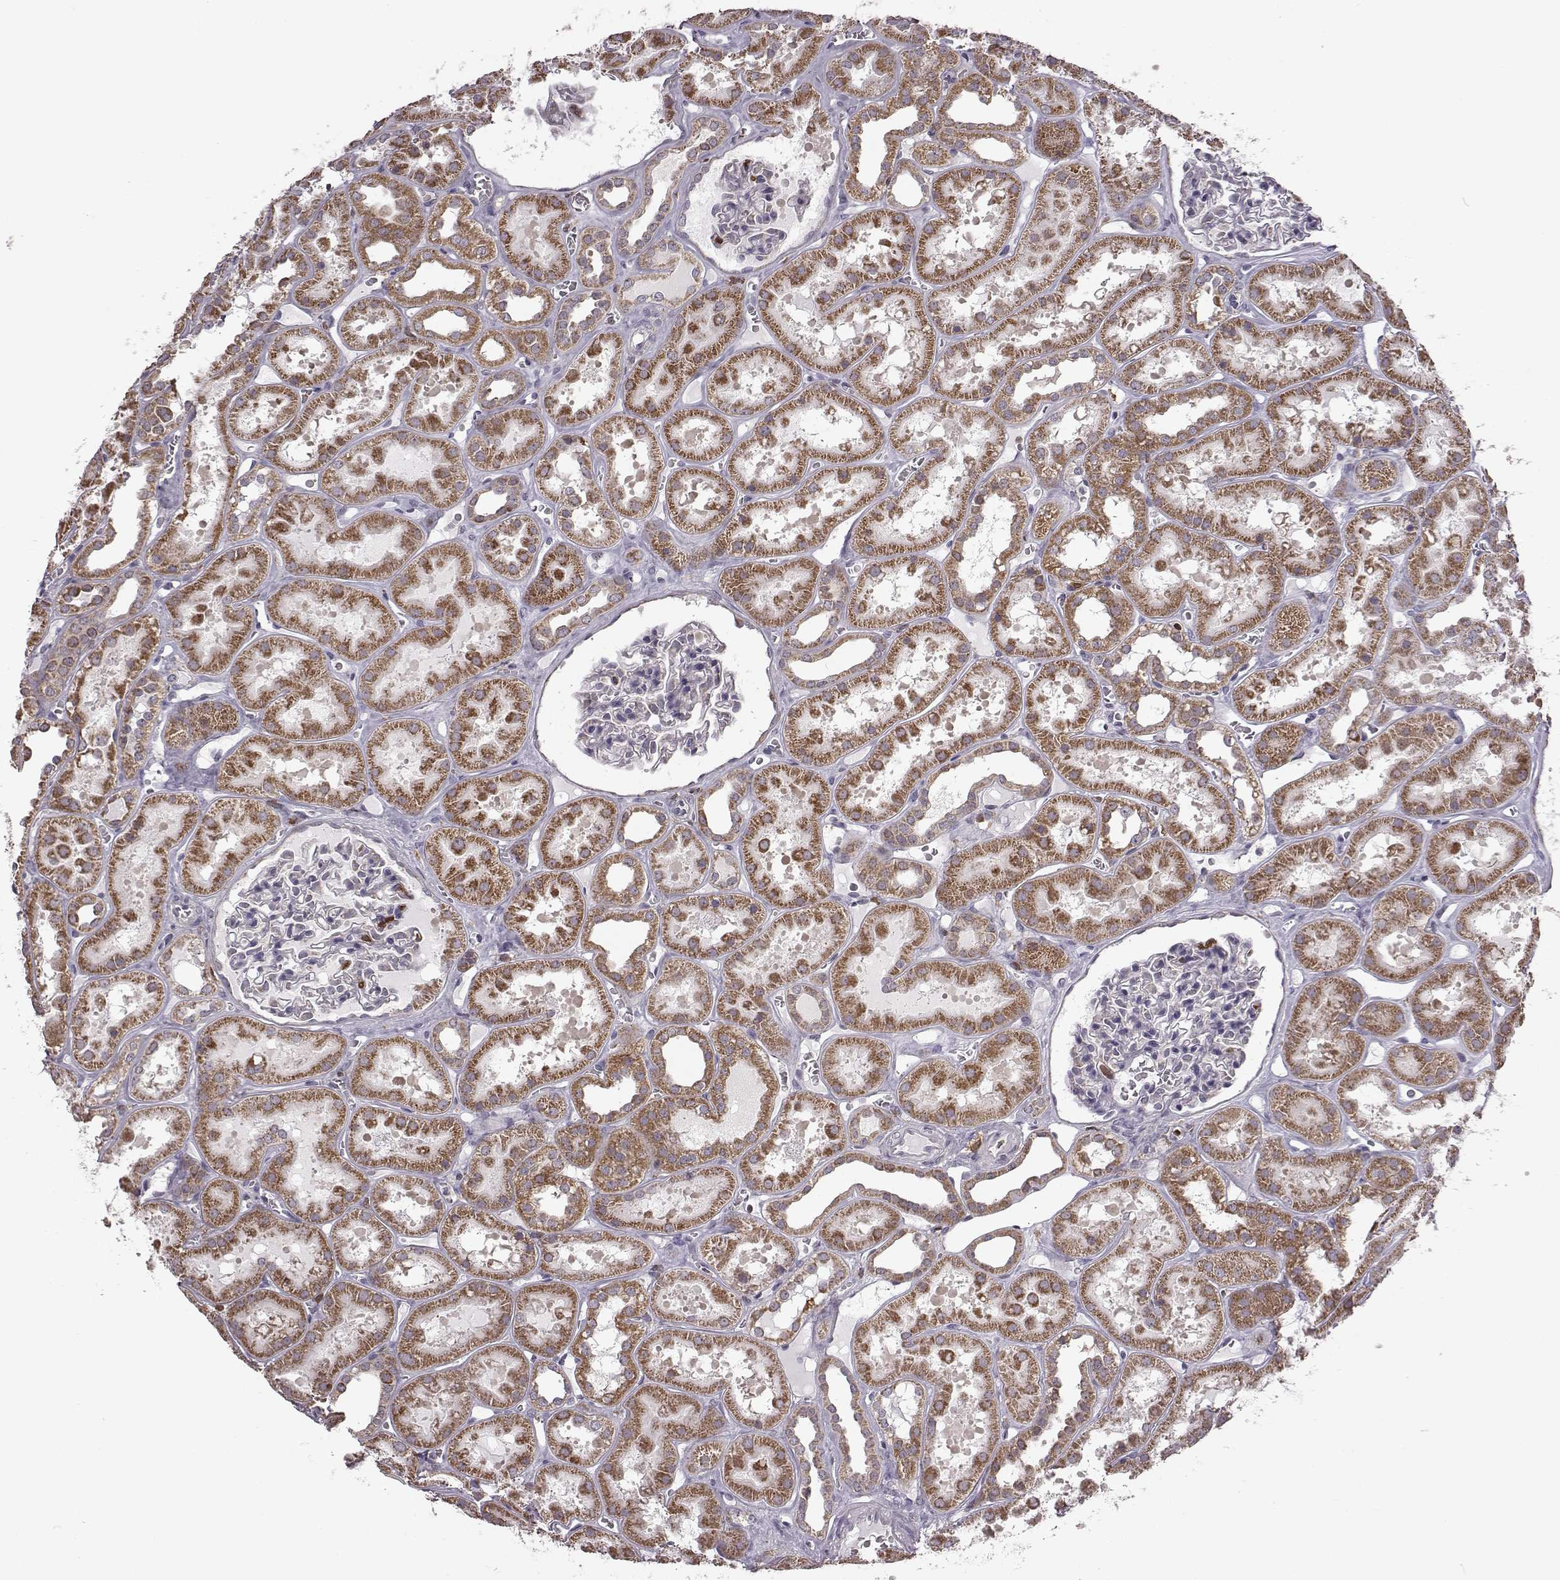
{"staining": {"intensity": "negative", "quantity": "none", "location": "none"}, "tissue": "kidney", "cell_type": "Cells in glomeruli", "image_type": "normal", "snomed": [{"axis": "morphology", "description": "Normal tissue, NOS"}, {"axis": "topography", "description": "Kidney"}], "caption": "Human kidney stained for a protein using IHC displays no positivity in cells in glomeruli.", "gene": "DOK2", "patient": {"sex": "female", "age": 41}}